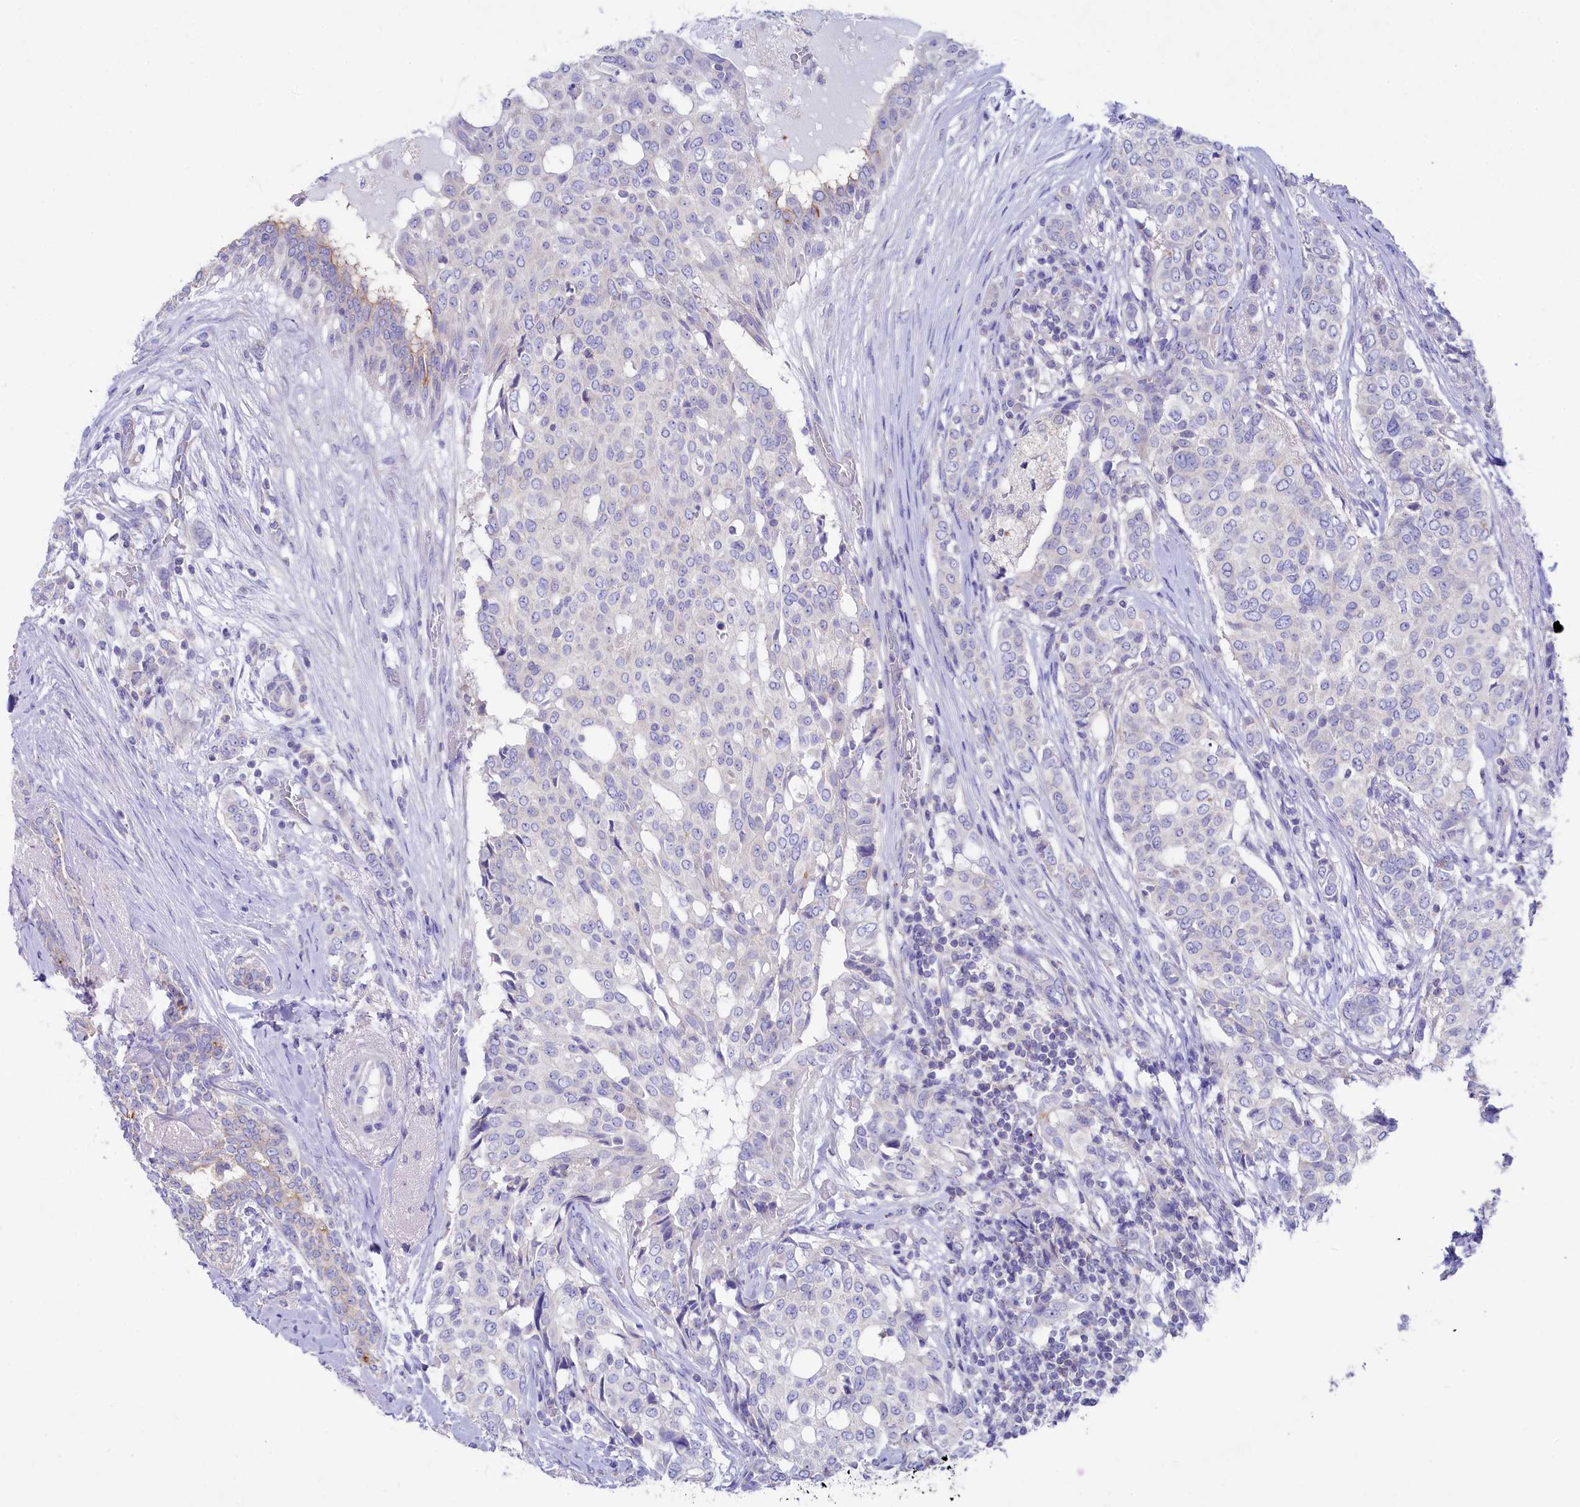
{"staining": {"intensity": "negative", "quantity": "none", "location": "none"}, "tissue": "breast cancer", "cell_type": "Tumor cells", "image_type": "cancer", "snomed": [{"axis": "morphology", "description": "Lobular carcinoma"}, {"axis": "topography", "description": "Breast"}], "caption": "A micrograph of breast cancer (lobular carcinoma) stained for a protein shows no brown staining in tumor cells. Brightfield microscopy of immunohistochemistry stained with DAB (3,3'-diaminobenzidine) (brown) and hematoxylin (blue), captured at high magnification.", "gene": "VPS26B", "patient": {"sex": "female", "age": 51}}